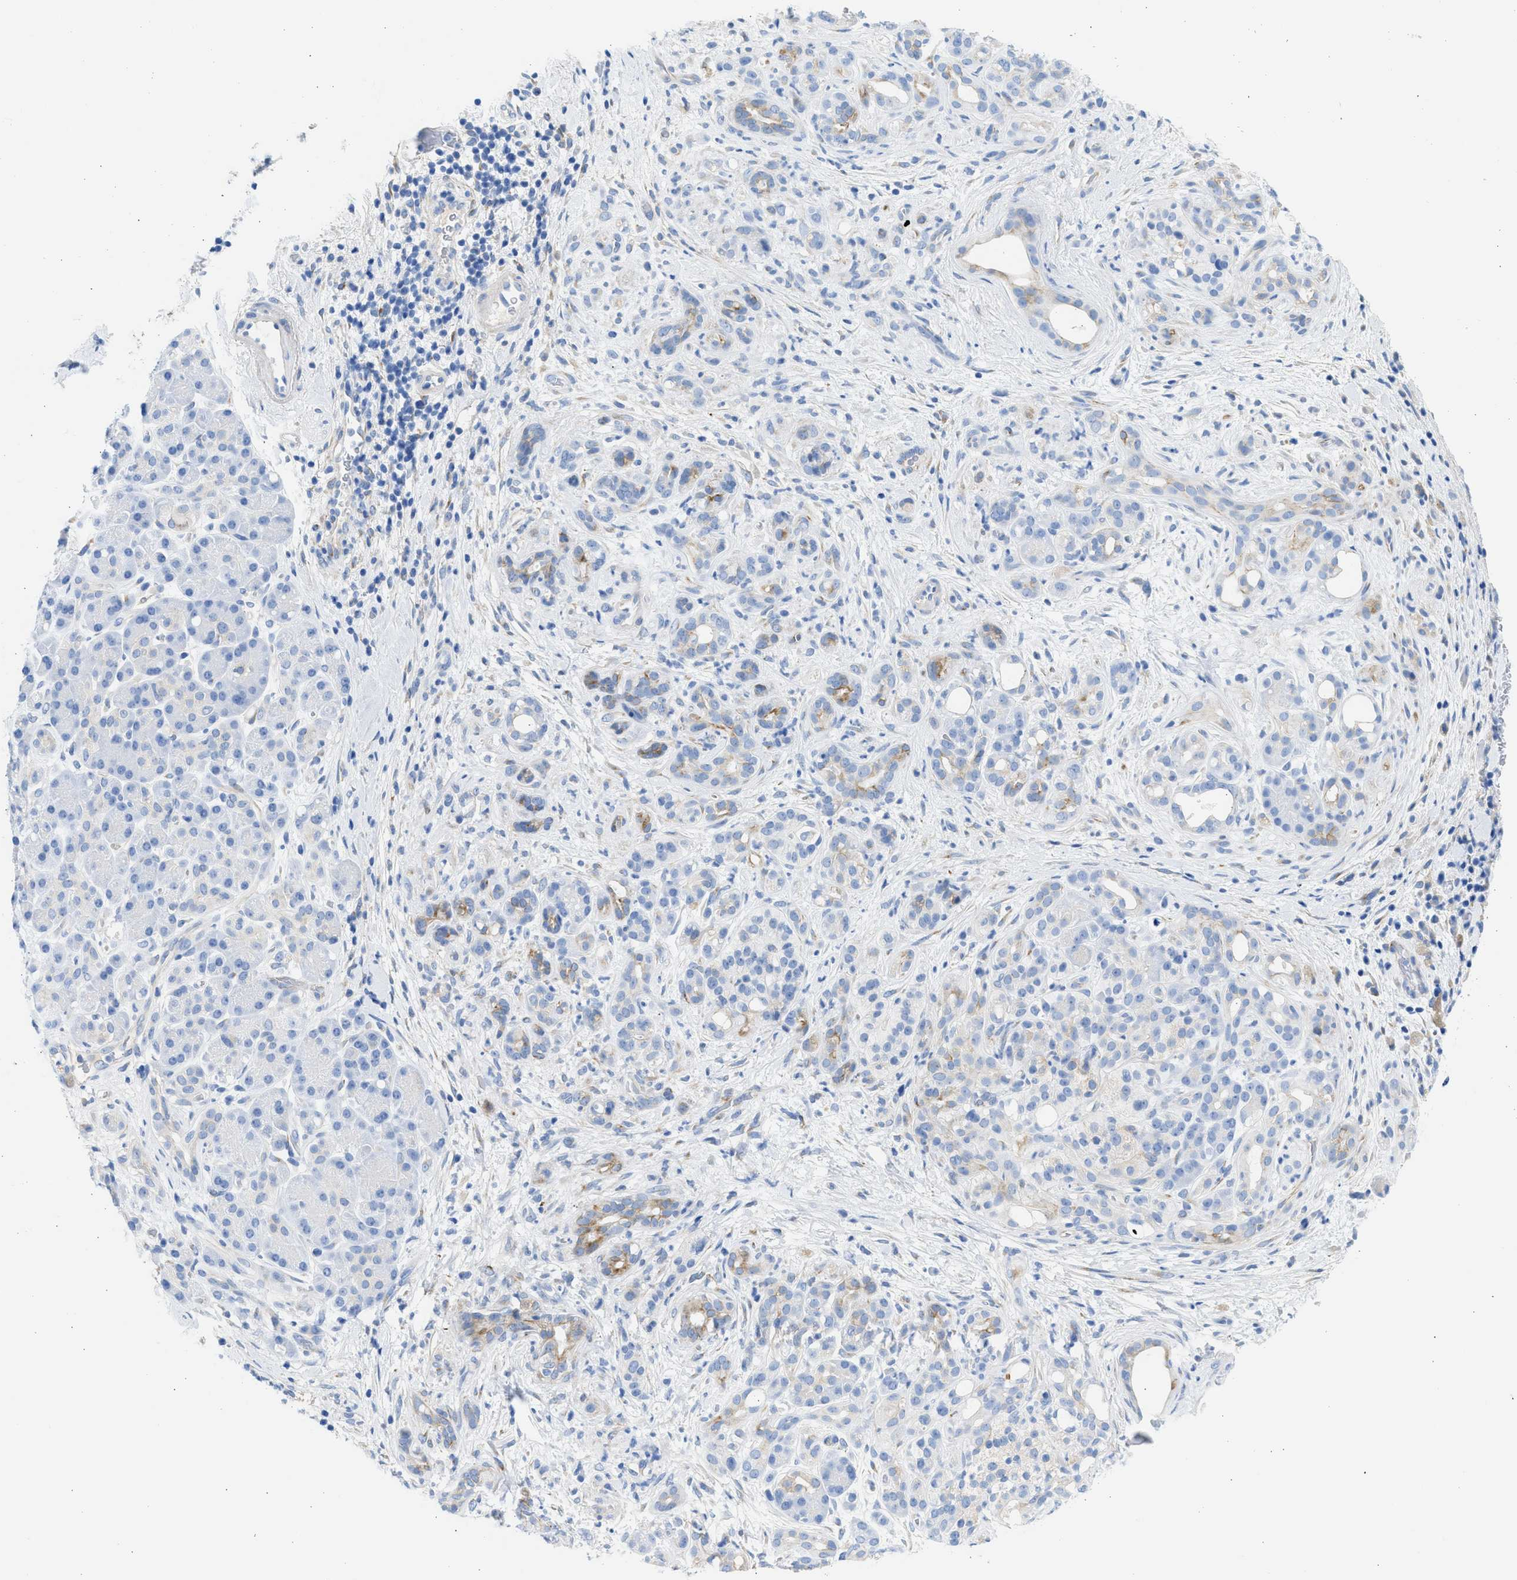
{"staining": {"intensity": "moderate", "quantity": "25%-75%", "location": "cytoplasmic/membranous"}, "tissue": "pancreatic cancer", "cell_type": "Tumor cells", "image_type": "cancer", "snomed": [{"axis": "morphology", "description": "Adenocarcinoma, NOS"}, {"axis": "topography", "description": "Pancreas"}], "caption": "An image of human pancreatic cancer stained for a protein displays moderate cytoplasmic/membranous brown staining in tumor cells.", "gene": "SPATA3", "patient": {"sex": "male", "age": 55}}